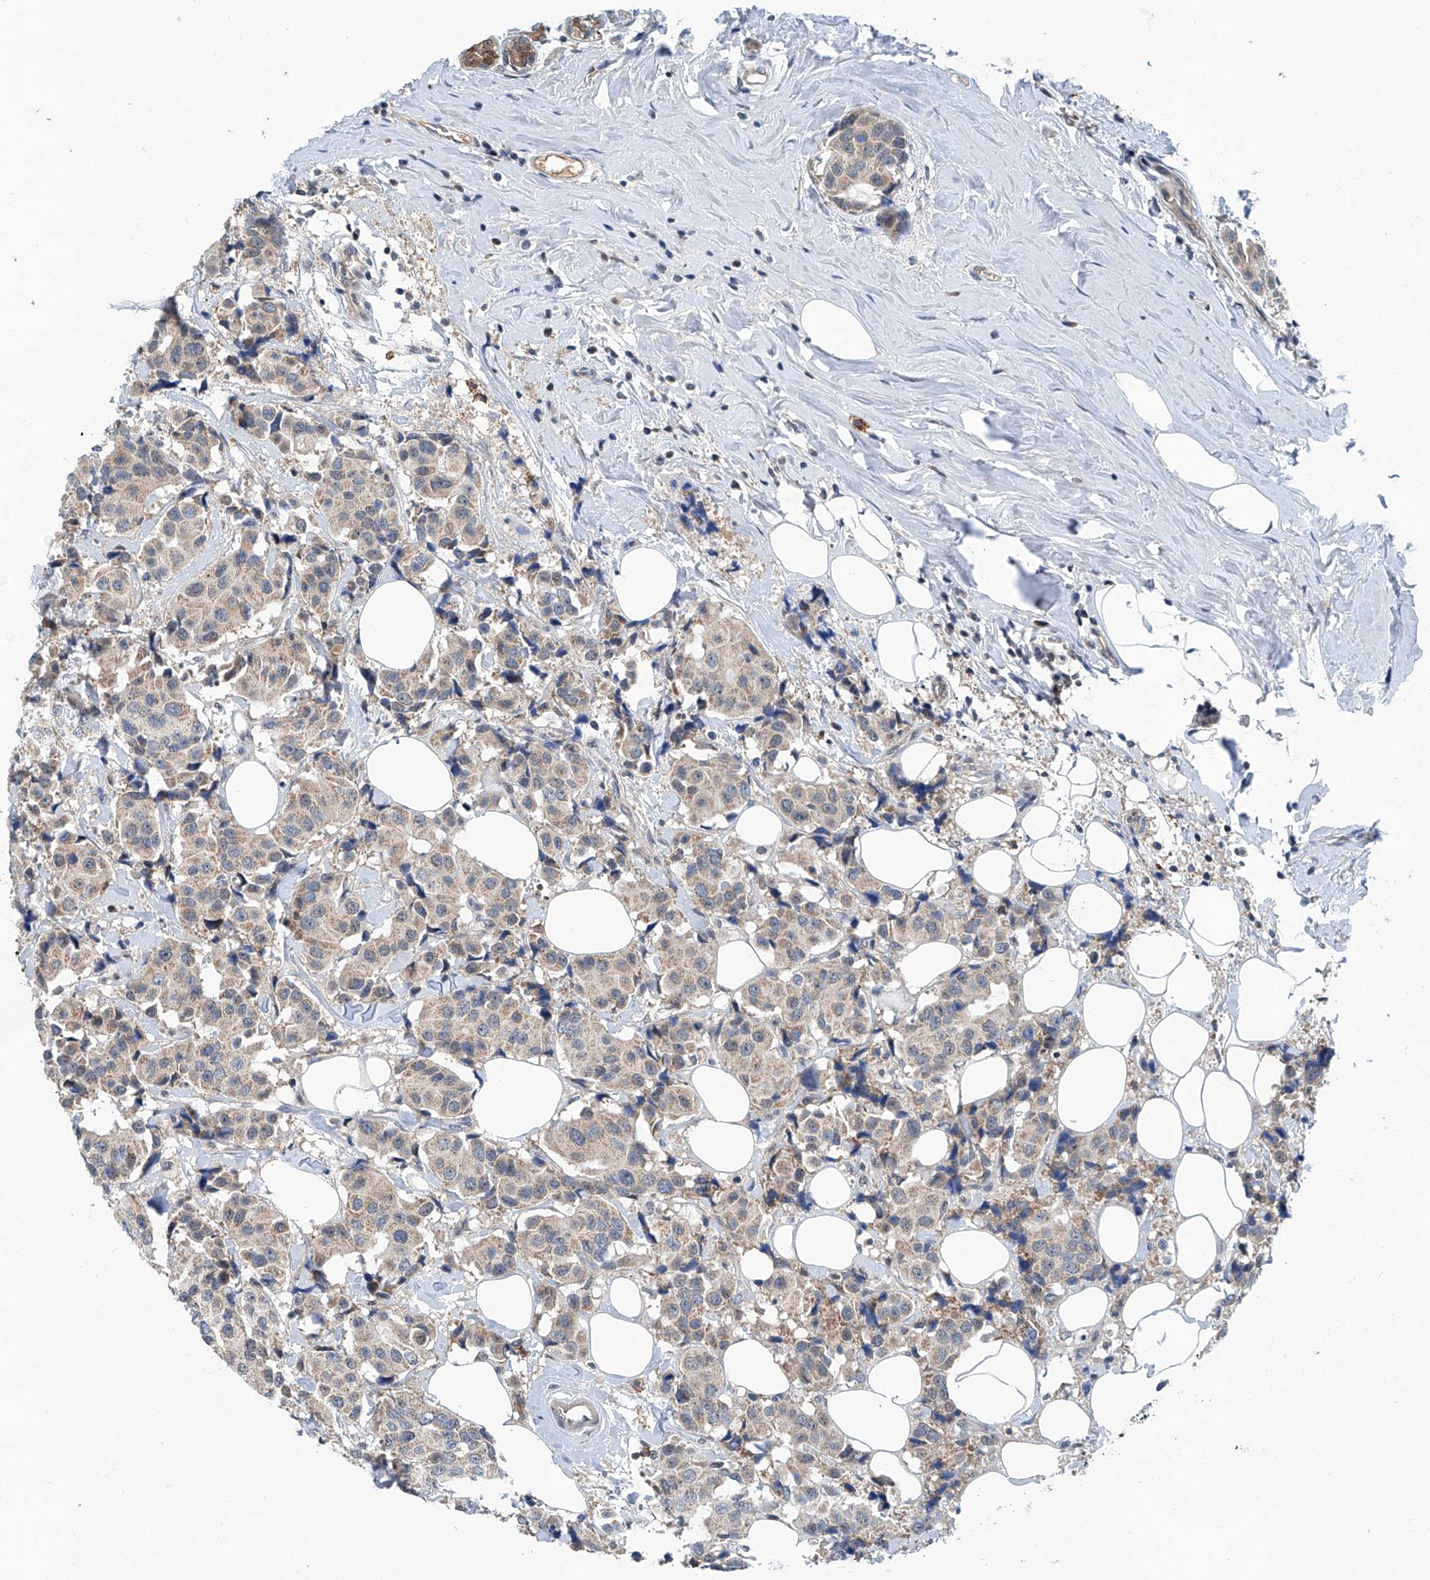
{"staining": {"intensity": "weak", "quantity": "25%-75%", "location": "cytoplasmic/membranous"}, "tissue": "breast cancer", "cell_type": "Tumor cells", "image_type": "cancer", "snomed": [{"axis": "morphology", "description": "Normal tissue, NOS"}, {"axis": "morphology", "description": "Duct carcinoma"}, {"axis": "topography", "description": "Breast"}], "caption": "IHC of breast cancer (intraductal carcinoma) displays low levels of weak cytoplasmic/membranous staining in approximately 25%-75% of tumor cells.", "gene": "CLK1", "patient": {"sex": "female", "age": 39}}